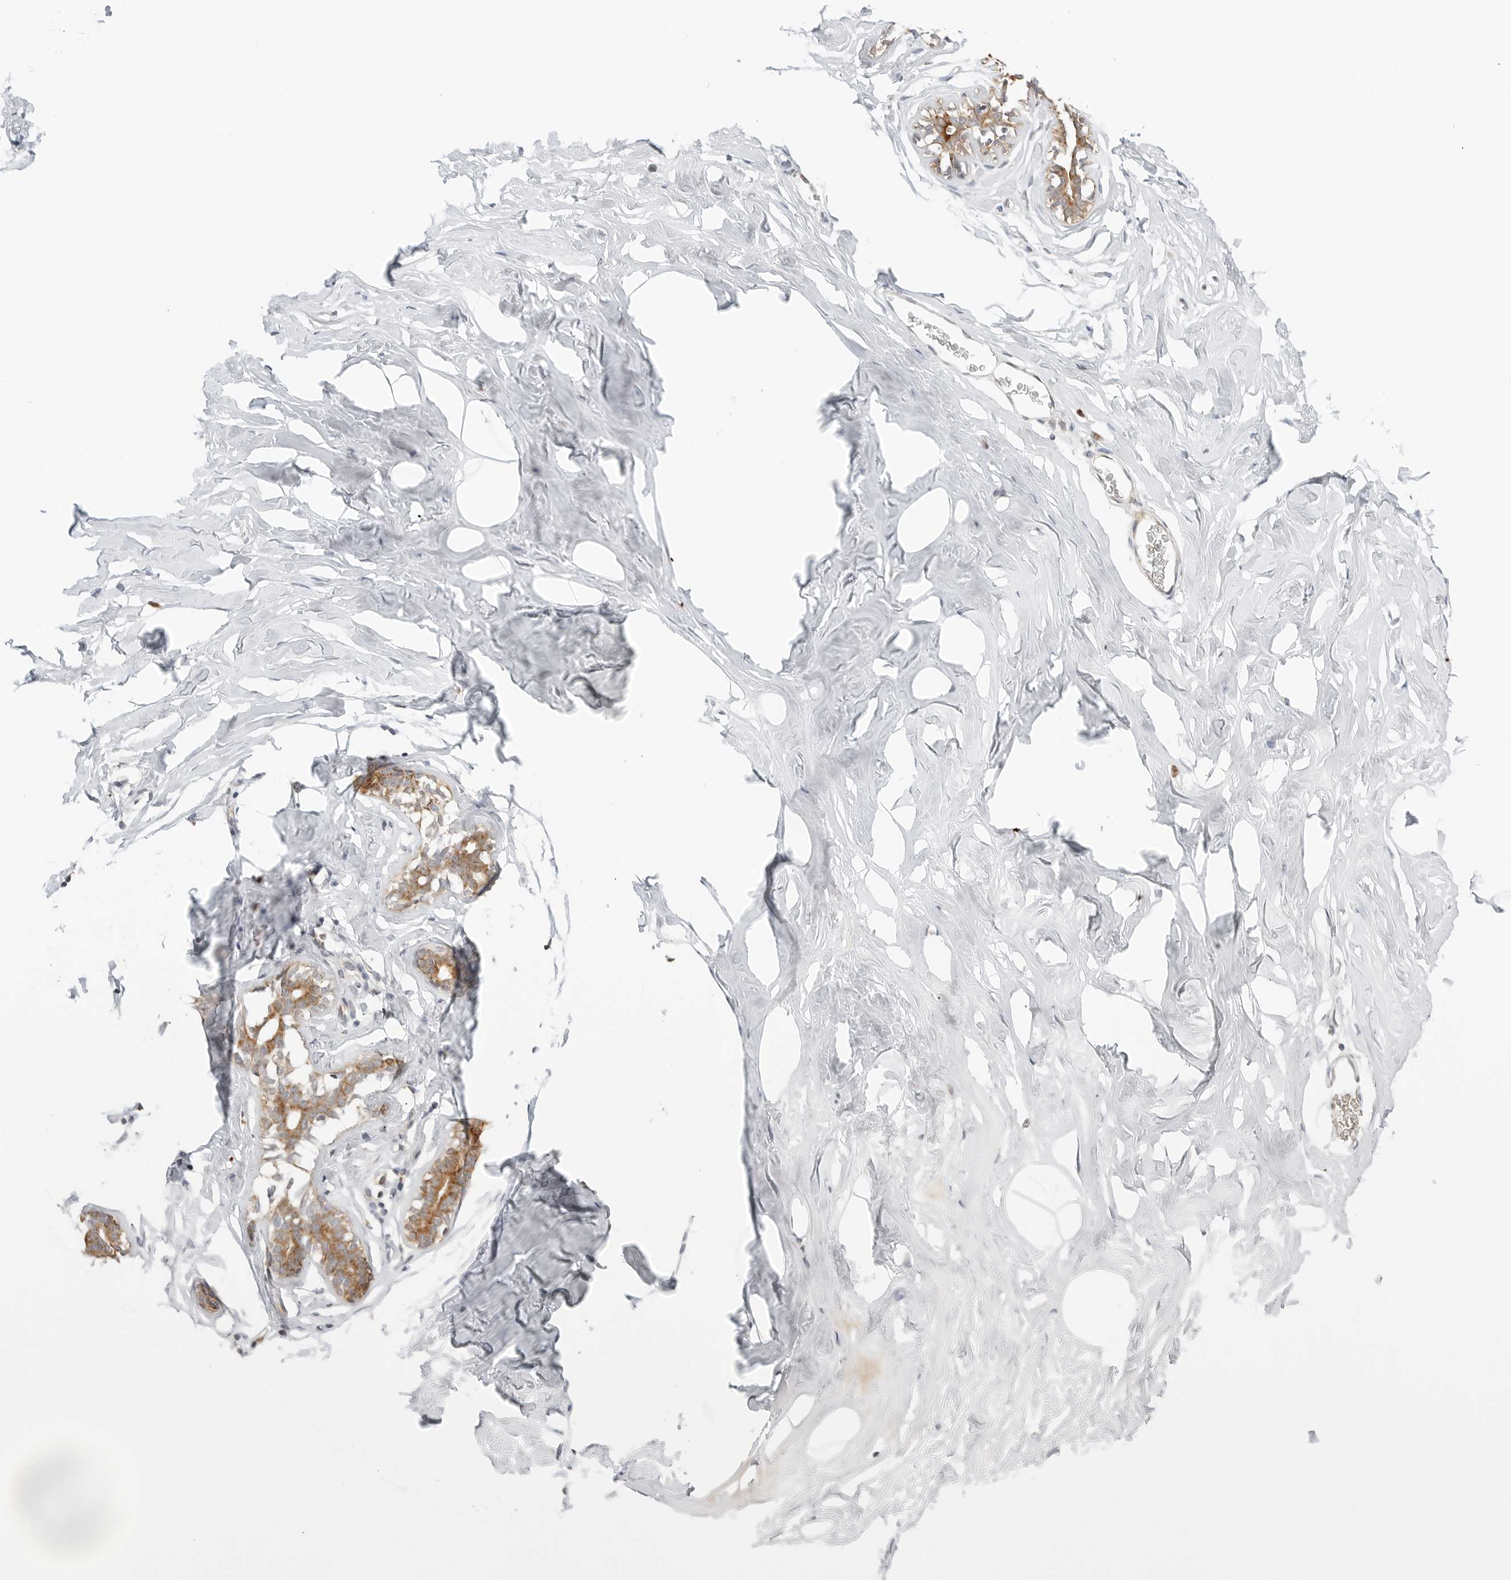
{"staining": {"intensity": "negative", "quantity": "none", "location": "none"}, "tissue": "adipose tissue", "cell_type": "Adipocytes", "image_type": "normal", "snomed": [{"axis": "morphology", "description": "Normal tissue, NOS"}, {"axis": "morphology", "description": "Fibrosis, NOS"}, {"axis": "topography", "description": "Breast"}, {"axis": "topography", "description": "Adipose tissue"}], "caption": "Immunohistochemistry (IHC) of normal adipose tissue shows no positivity in adipocytes.", "gene": "DYRK4", "patient": {"sex": "female", "age": 39}}